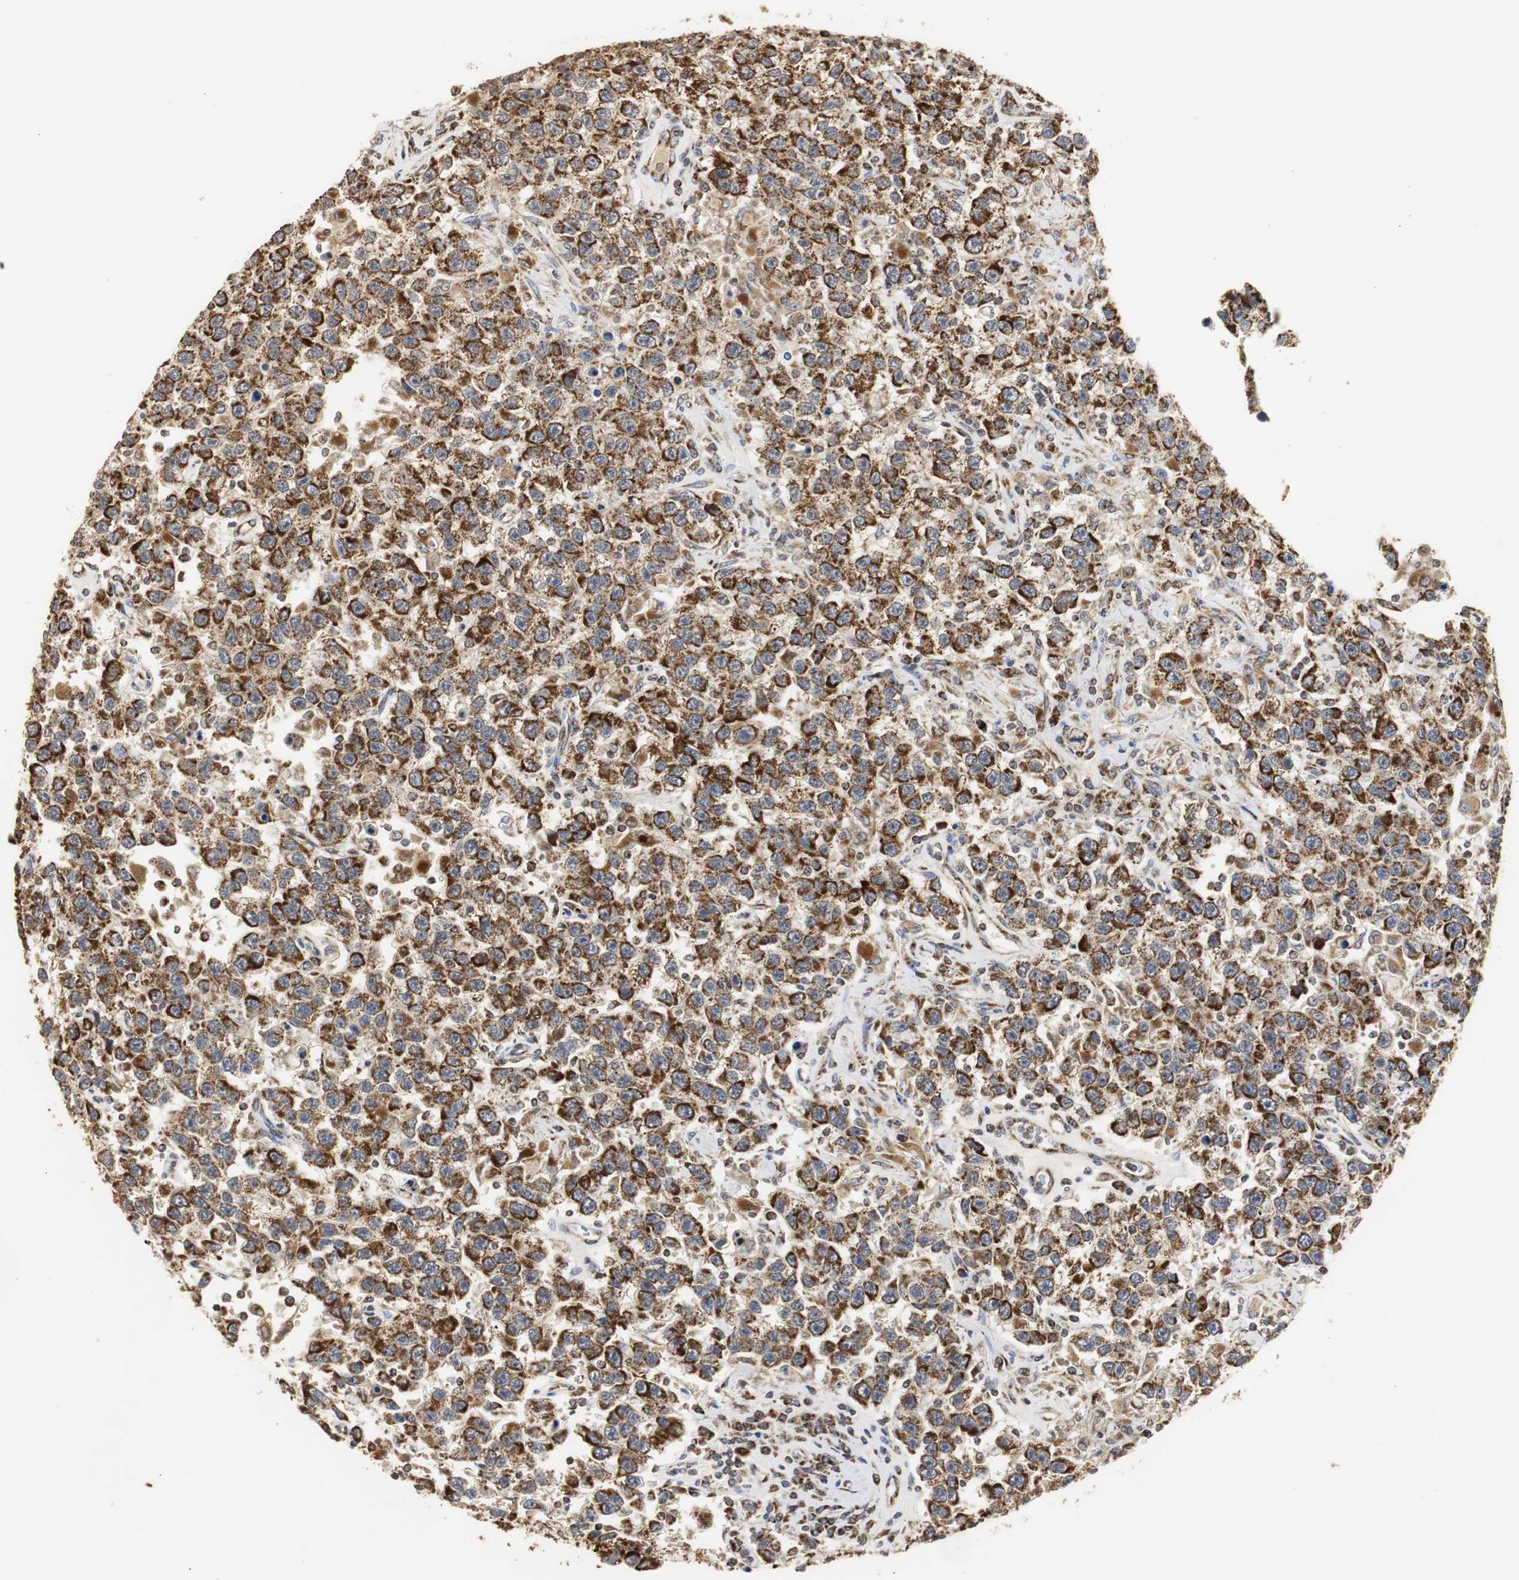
{"staining": {"intensity": "strong", "quantity": ">75%", "location": "cytoplasmic/membranous"}, "tissue": "testis cancer", "cell_type": "Tumor cells", "image_type": "cancer", "snomed": [{"axis": "morphology", "description": "Seminoma, NOS"}, {"axis": "topography", "description": "Testis"}], "caption": "The image demonstrates immunohistochemical staining of seminoma (testis). There is strong cytoplasmic/membranous positivity is appreciated in about >75% of tumor cells.", "gene": "HSD17B10", "patient": {"sex": "male", "age": 41}}